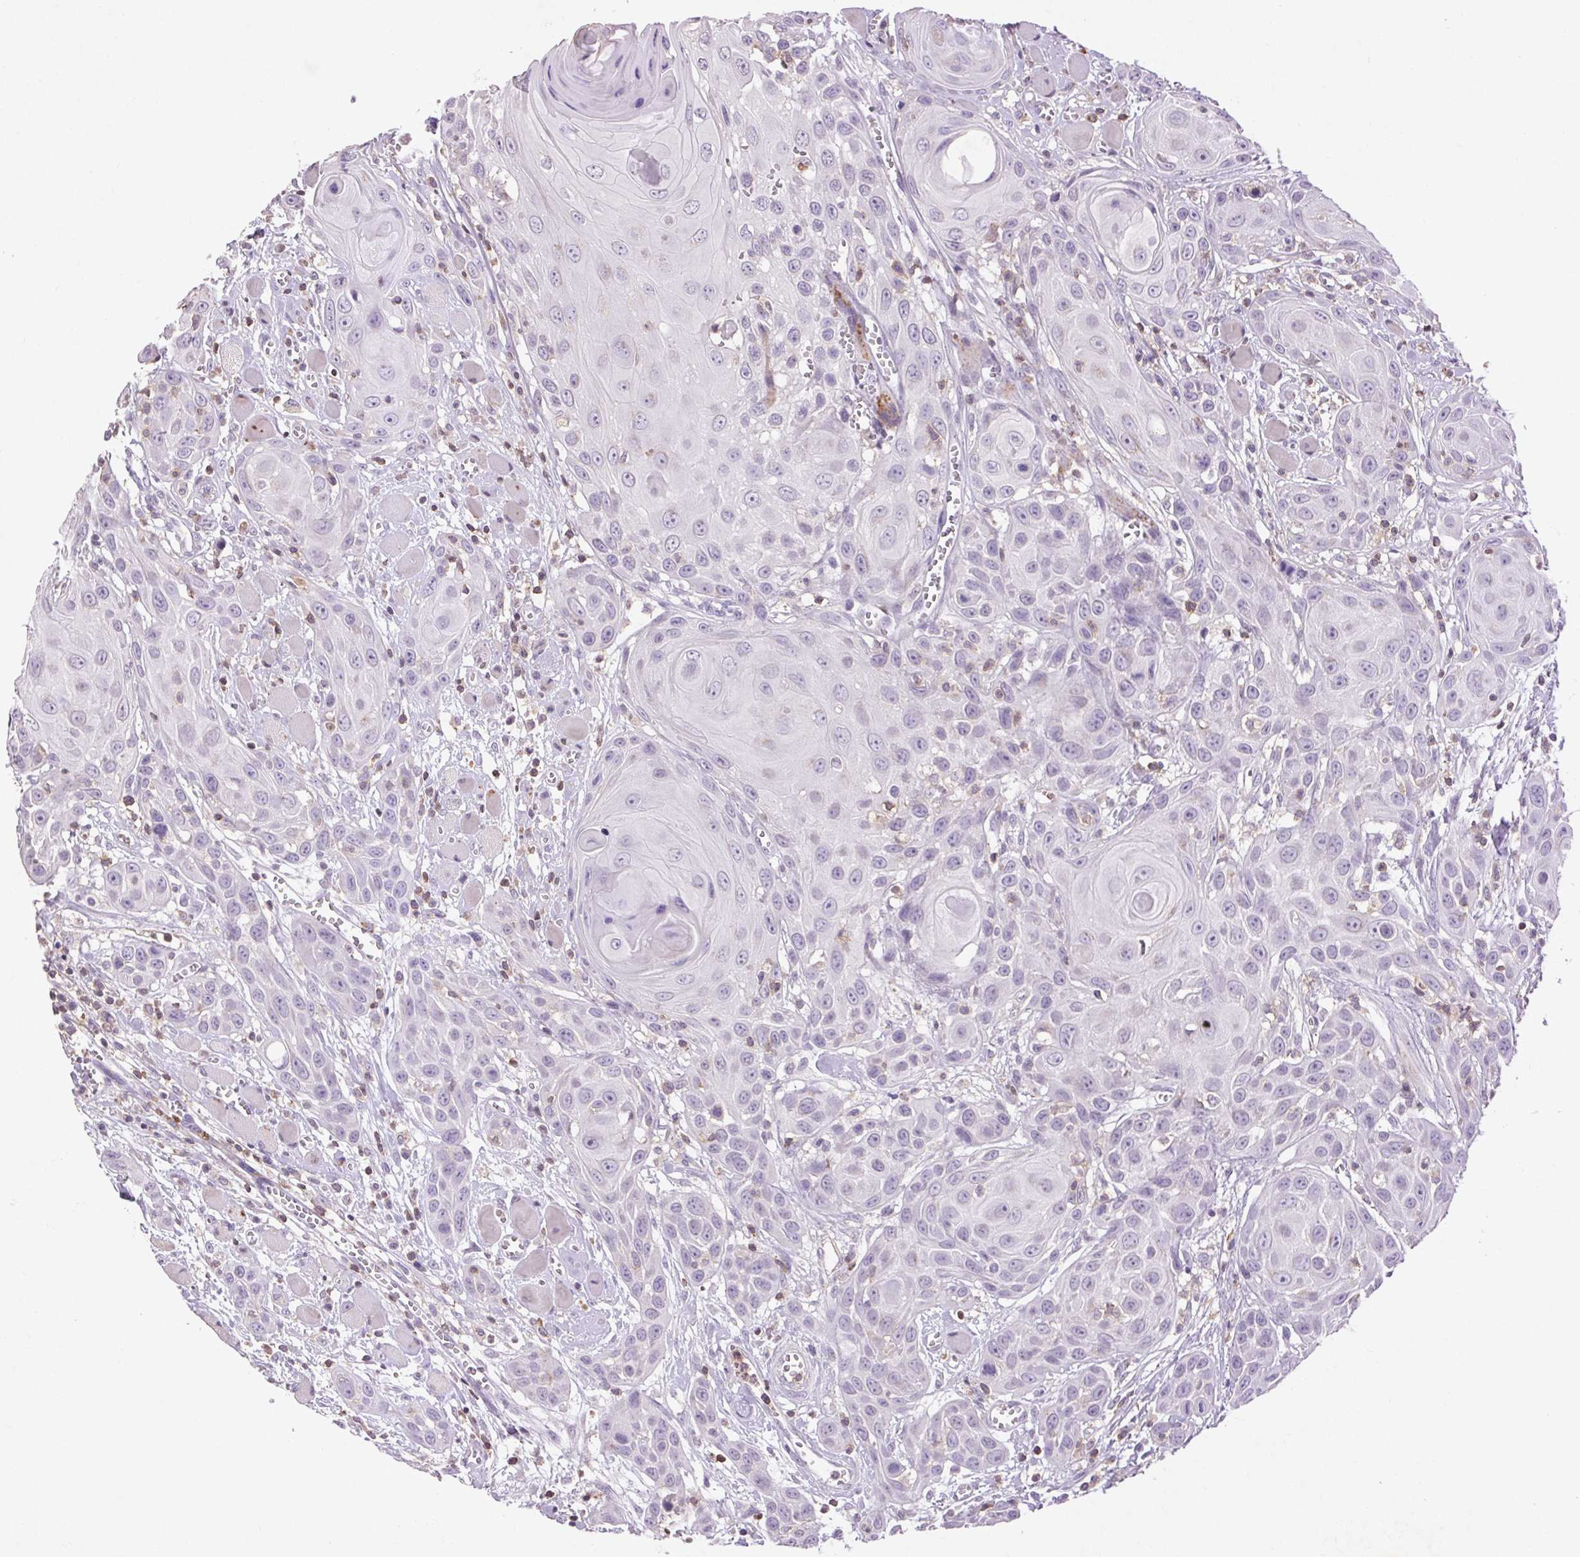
{"staining": {"intensity": "negative", "quantity": "none", "location": "none"}, "tissue": "head and neck cancer", "cell_type": "Tumor cells", "image_type": "cancer", "snomed": [{"axis": "morphology", "description": "Squamous cell carcinoma, NOS"}, {"axis": "topography", "description": "Head-Neck"}], "caption": "Immunohistochemistry (IHC) micrograph of head and neck cancer (squamous cell carcinoma) stained for a protein (brown), which reveals no positivity in tumor cells.", "gene": "FNDC7", "patient": {"sex": "female", "age": 80}}